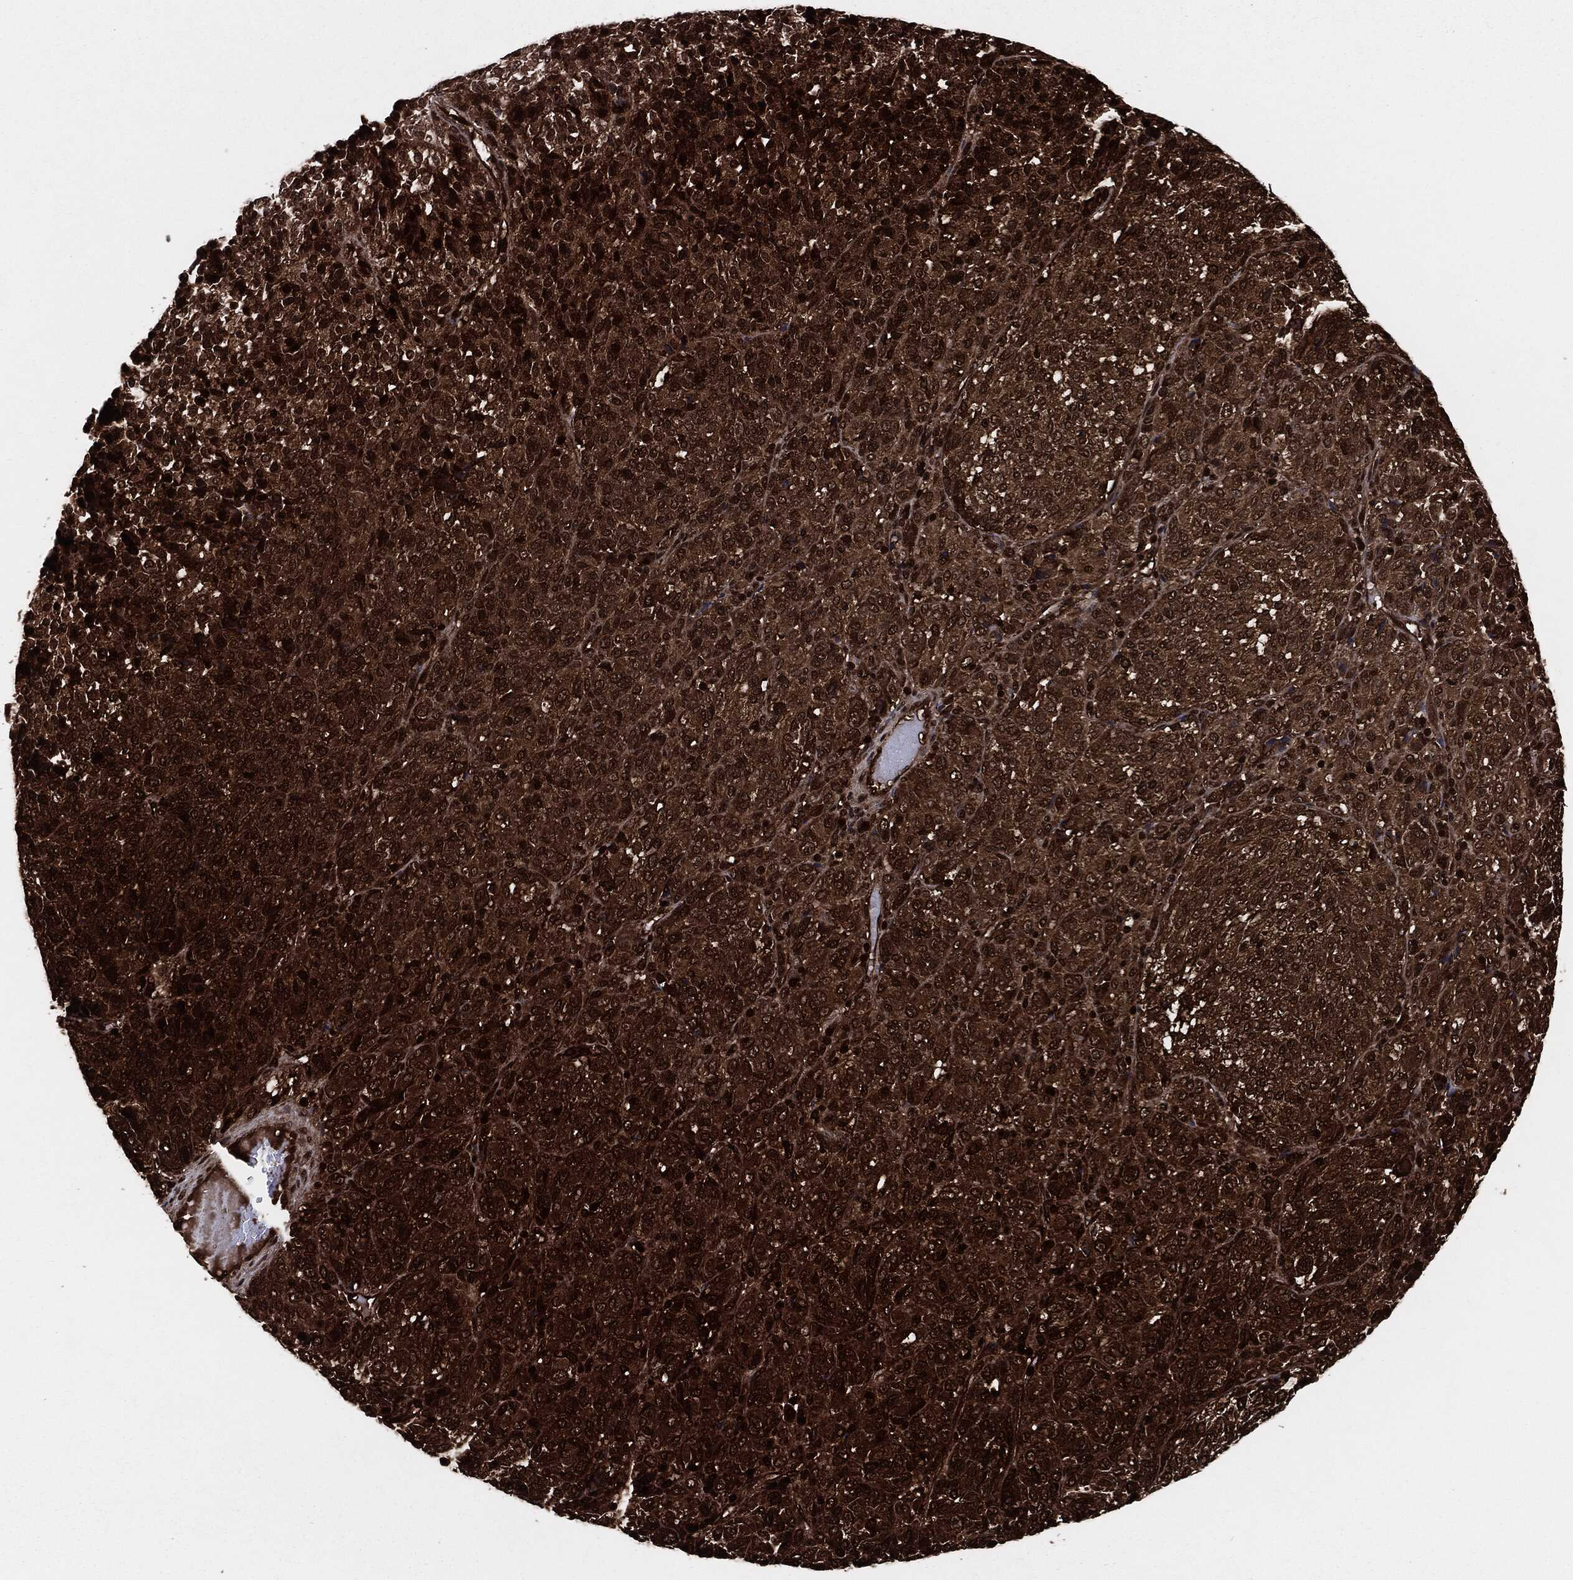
{"staining": {"intensity": "strong", "quantity": ">75%", "location": "cytoplasmic/membranous"}, "tissue": "melanoma", "cell_type": "Tumor cells", "image_type": "cancer", "snomed": [{"axis": "morphology", "description": "Malignant melanoma, Metastatic site"}, {"axis": "topography", "description": "Brain"}], "caption": "A histopathology image showing strong cytoplasmic/membranous staining in about >75% of tumor cells in melanoma, as visualized by brown immunohistochemical staining.", "gene": "YWHAB", "patient": {"sex": "female", "age": 56}}